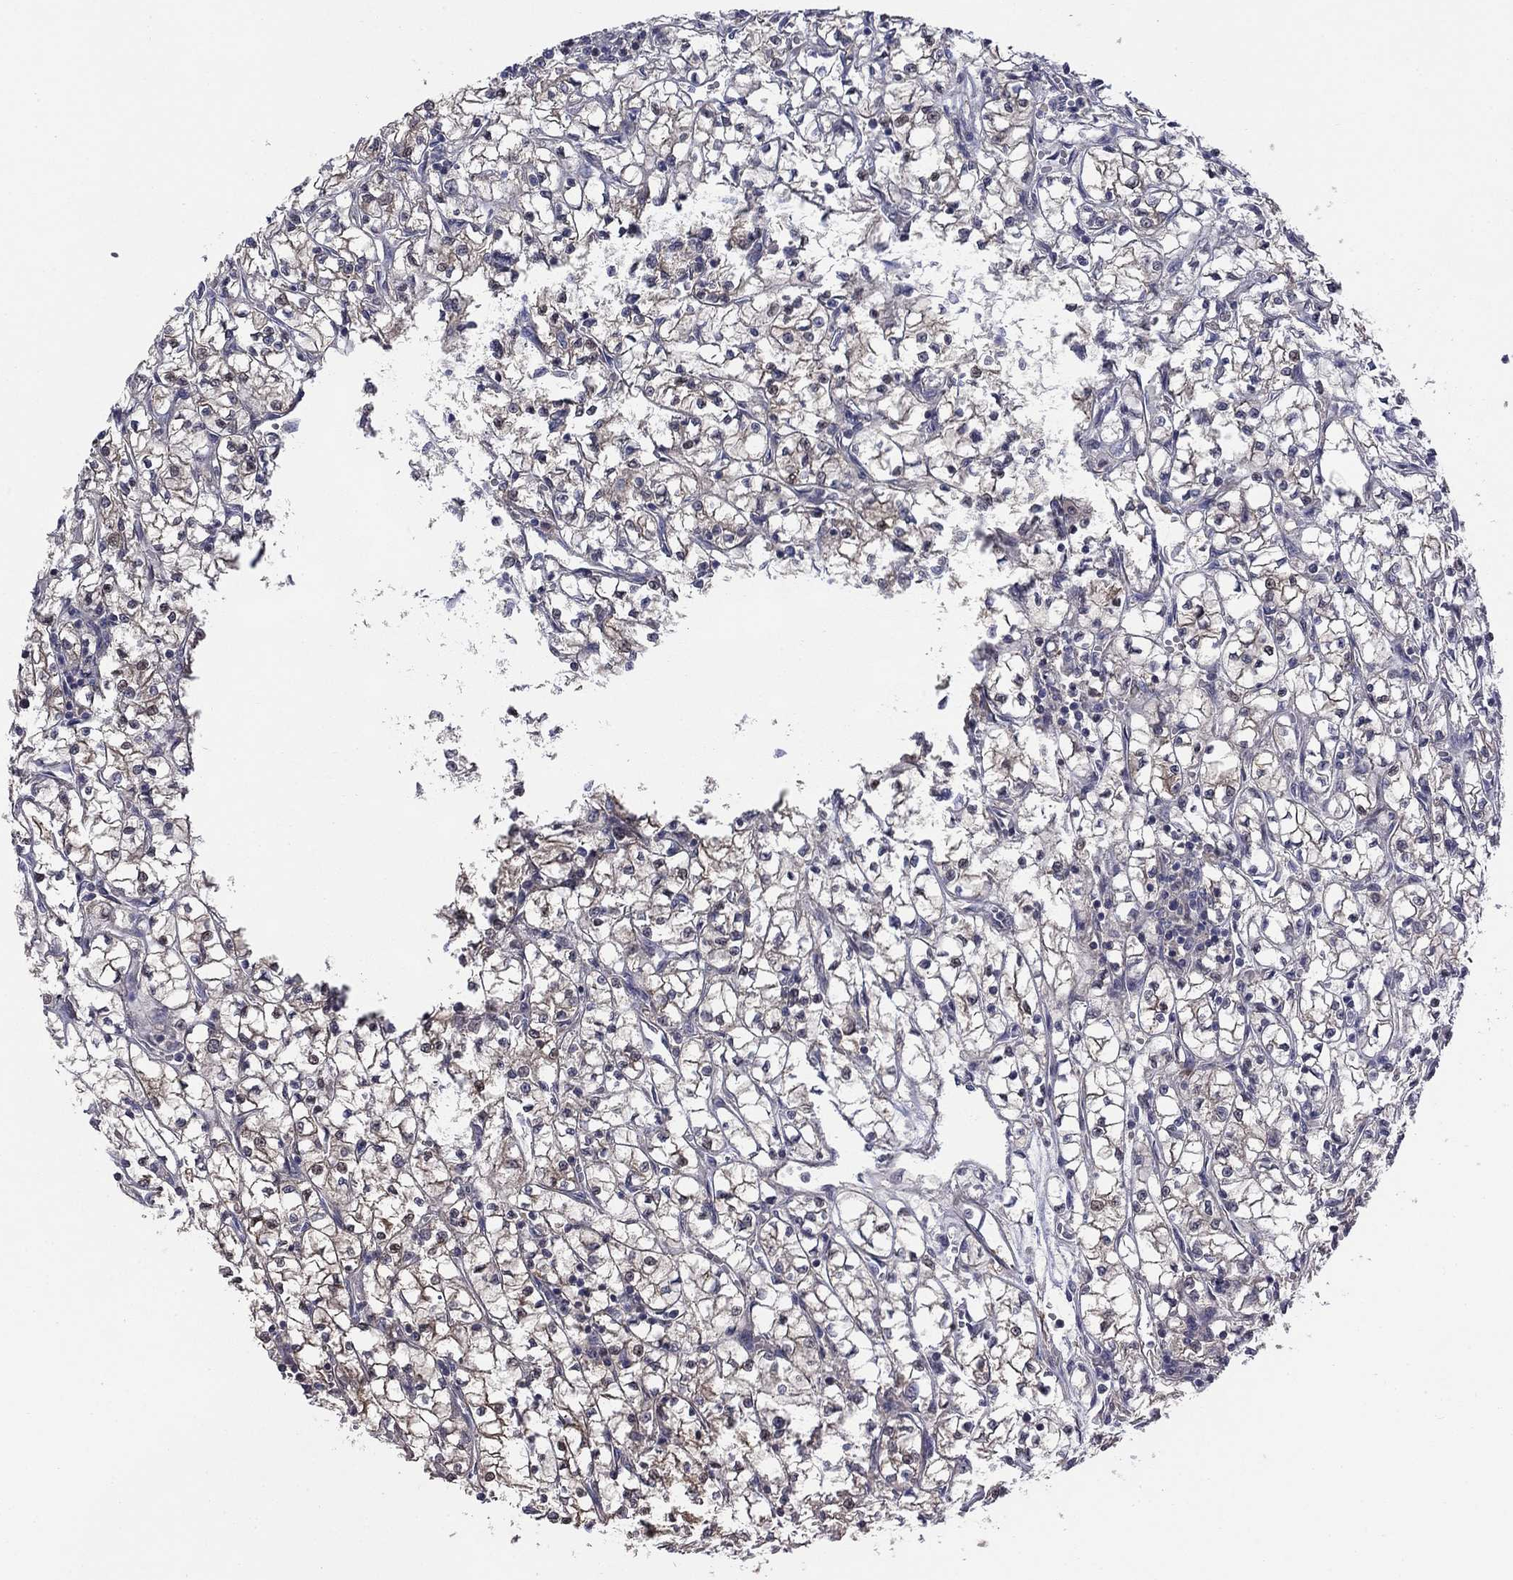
{"staining": {"intensity": "moderate", "quantity": "25%-75%", "location": "cytoplasmic/membranous"}, "tissue": "renal cancer", "cell_type": "Tumor cells", "image_type": "cancer", "snomed": [{"axis": "morphology", "description": "Adenocarcinoma, NOS"}, {"axis": "topography", "description": "Kidney"}], "caption": "Adenocarcinoma (renal) stained for a protein (brown) exhibits moderate cytoplasmic/membranous positive positivity in about 25%-75% of tumor cells.", "gene": "PDZD2", "patient": {"sex": "female", "age": 64}}